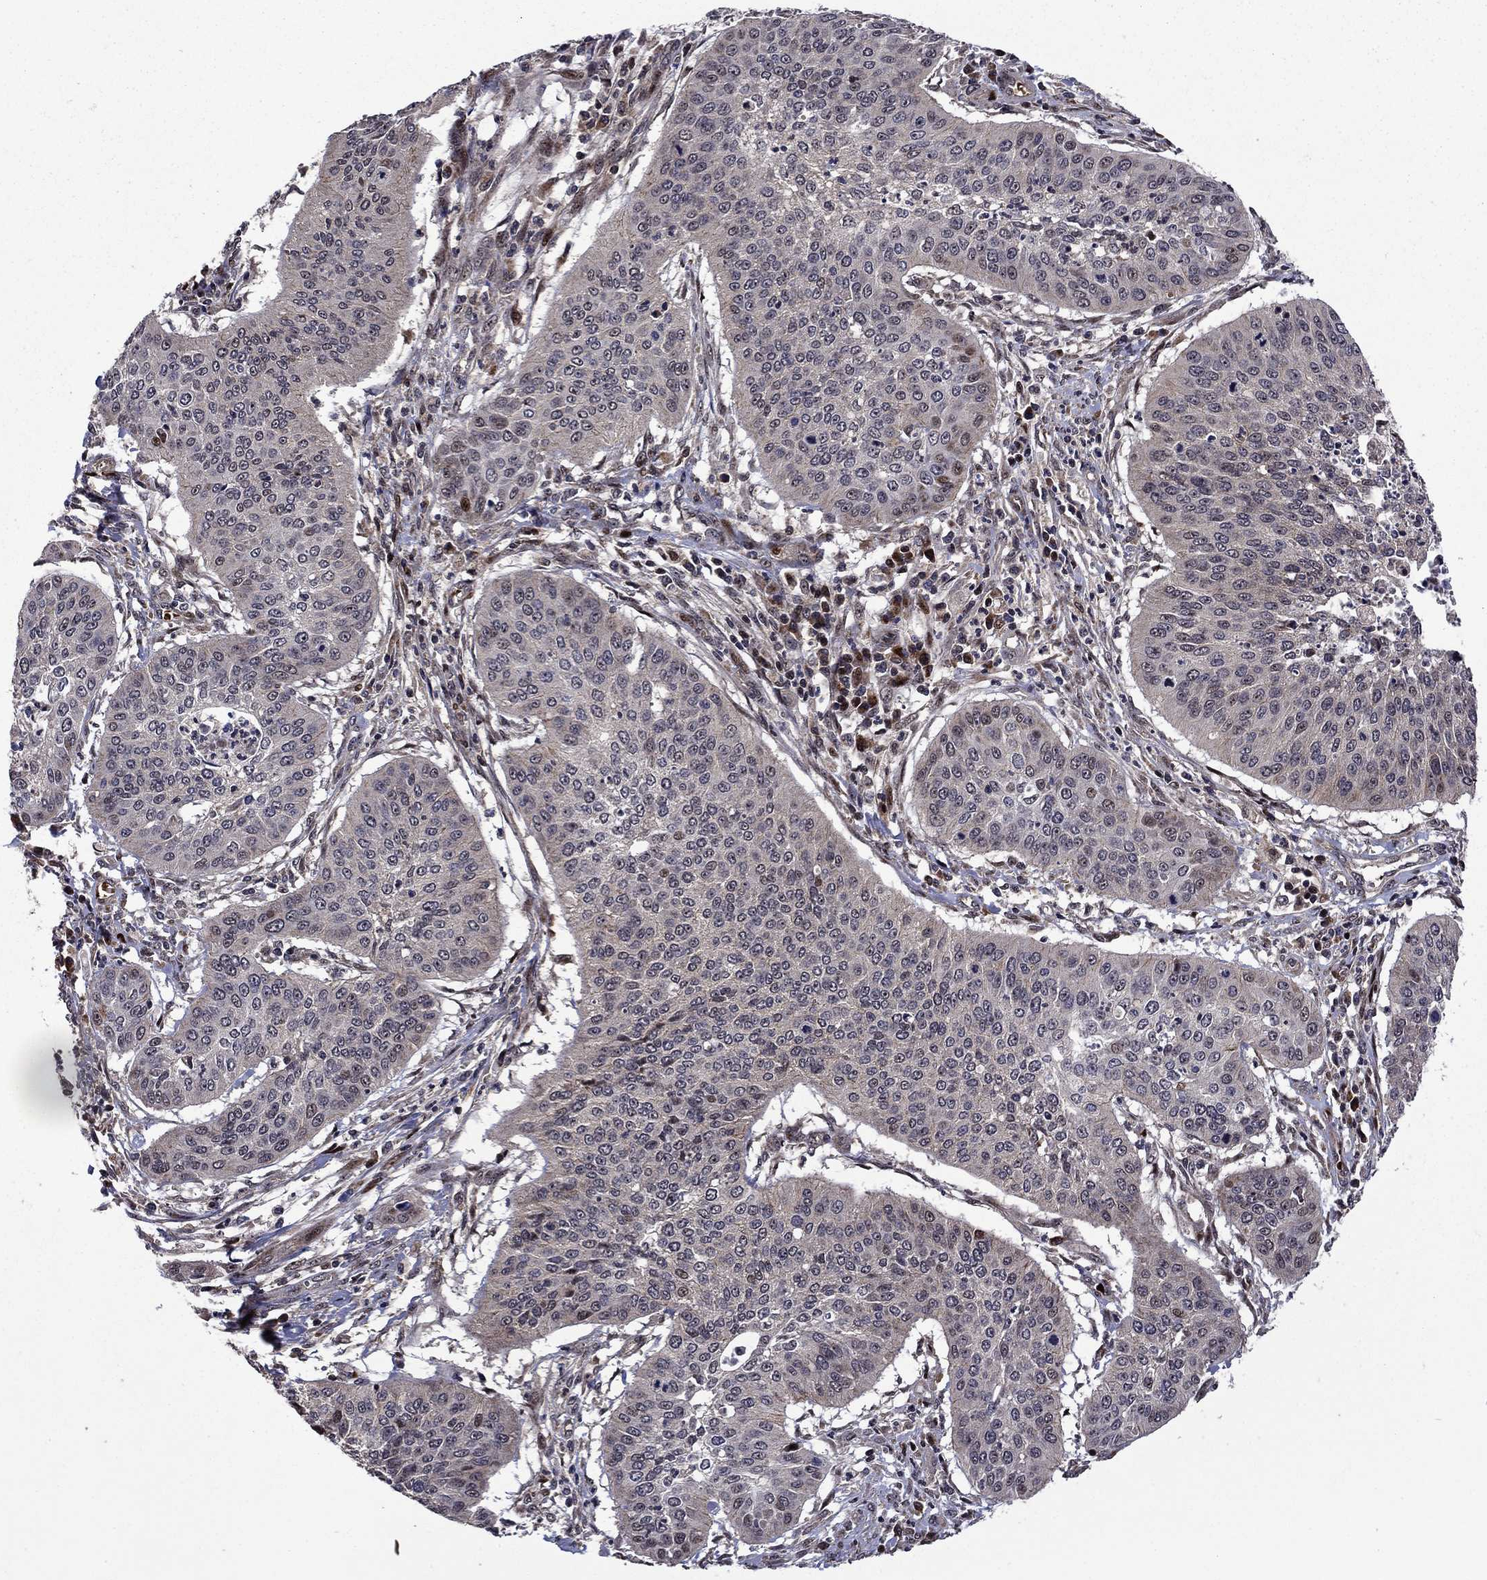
{"staining": {"intensity": "weak", "quantity": "<25%", "location": "nuclear"}, "tissue": "cervical cancer", "cell_type": "Tumor cells", "image_type": "cancer", "snomed": [{"axis": "morphology", "description": "Normal tissue, NOS"}, {"axis": "morphology", "description": "Squamous cell carcinoma, NOS"}, {"axis": "topography", "description": "Cervix"}], "caption": "There is no significant positivity in tumor cells of cervical squamous cell carcinoma.", "gene": "AGTPBP1", "patient": {"sex": "female", "age": 39}}